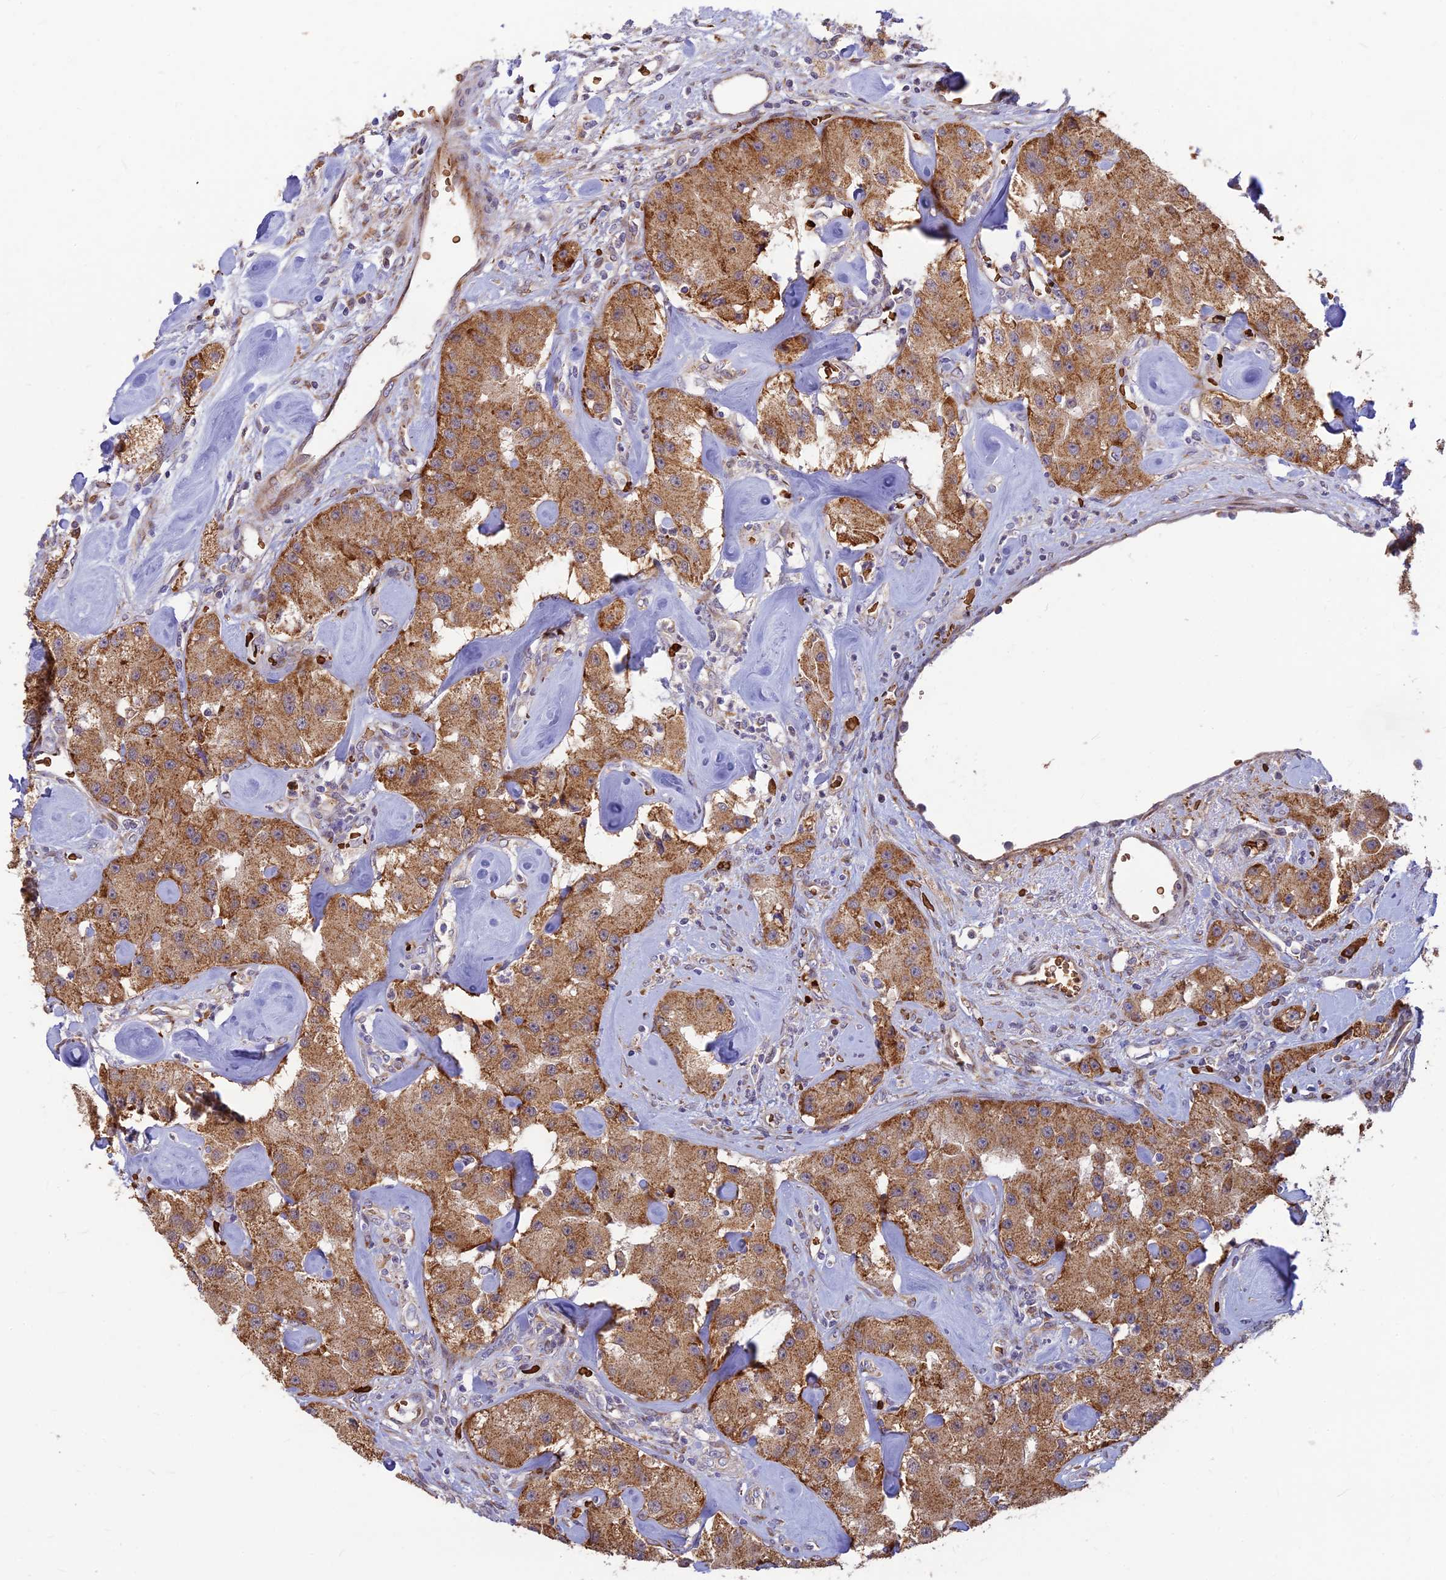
{"staining": {"intensity": "moderate", "quantity": ">75%", "location": "cytoplasmic/membranous"}, "tissue": "carcinoid", "cell_type": "Tumor cells", "image_type": "cancer", "snomed": [{"axis": "morphology", "description": "Carcinoid, malignant, NOS"}, {"axis": "topography", "description": "Pancreas"}], "caption": "An immunohistochemistry photomicrograph of neoplastic tissue is shown. Protein staining in brown highlights moderate cytoplasmic/membranous positivity in carcinoid within tumor cells. The protein of interest is shown in brown color, while the nuclei are stained blue.", "gene": "UFSP2", "patient": {"sex": "male", "age": 41}}